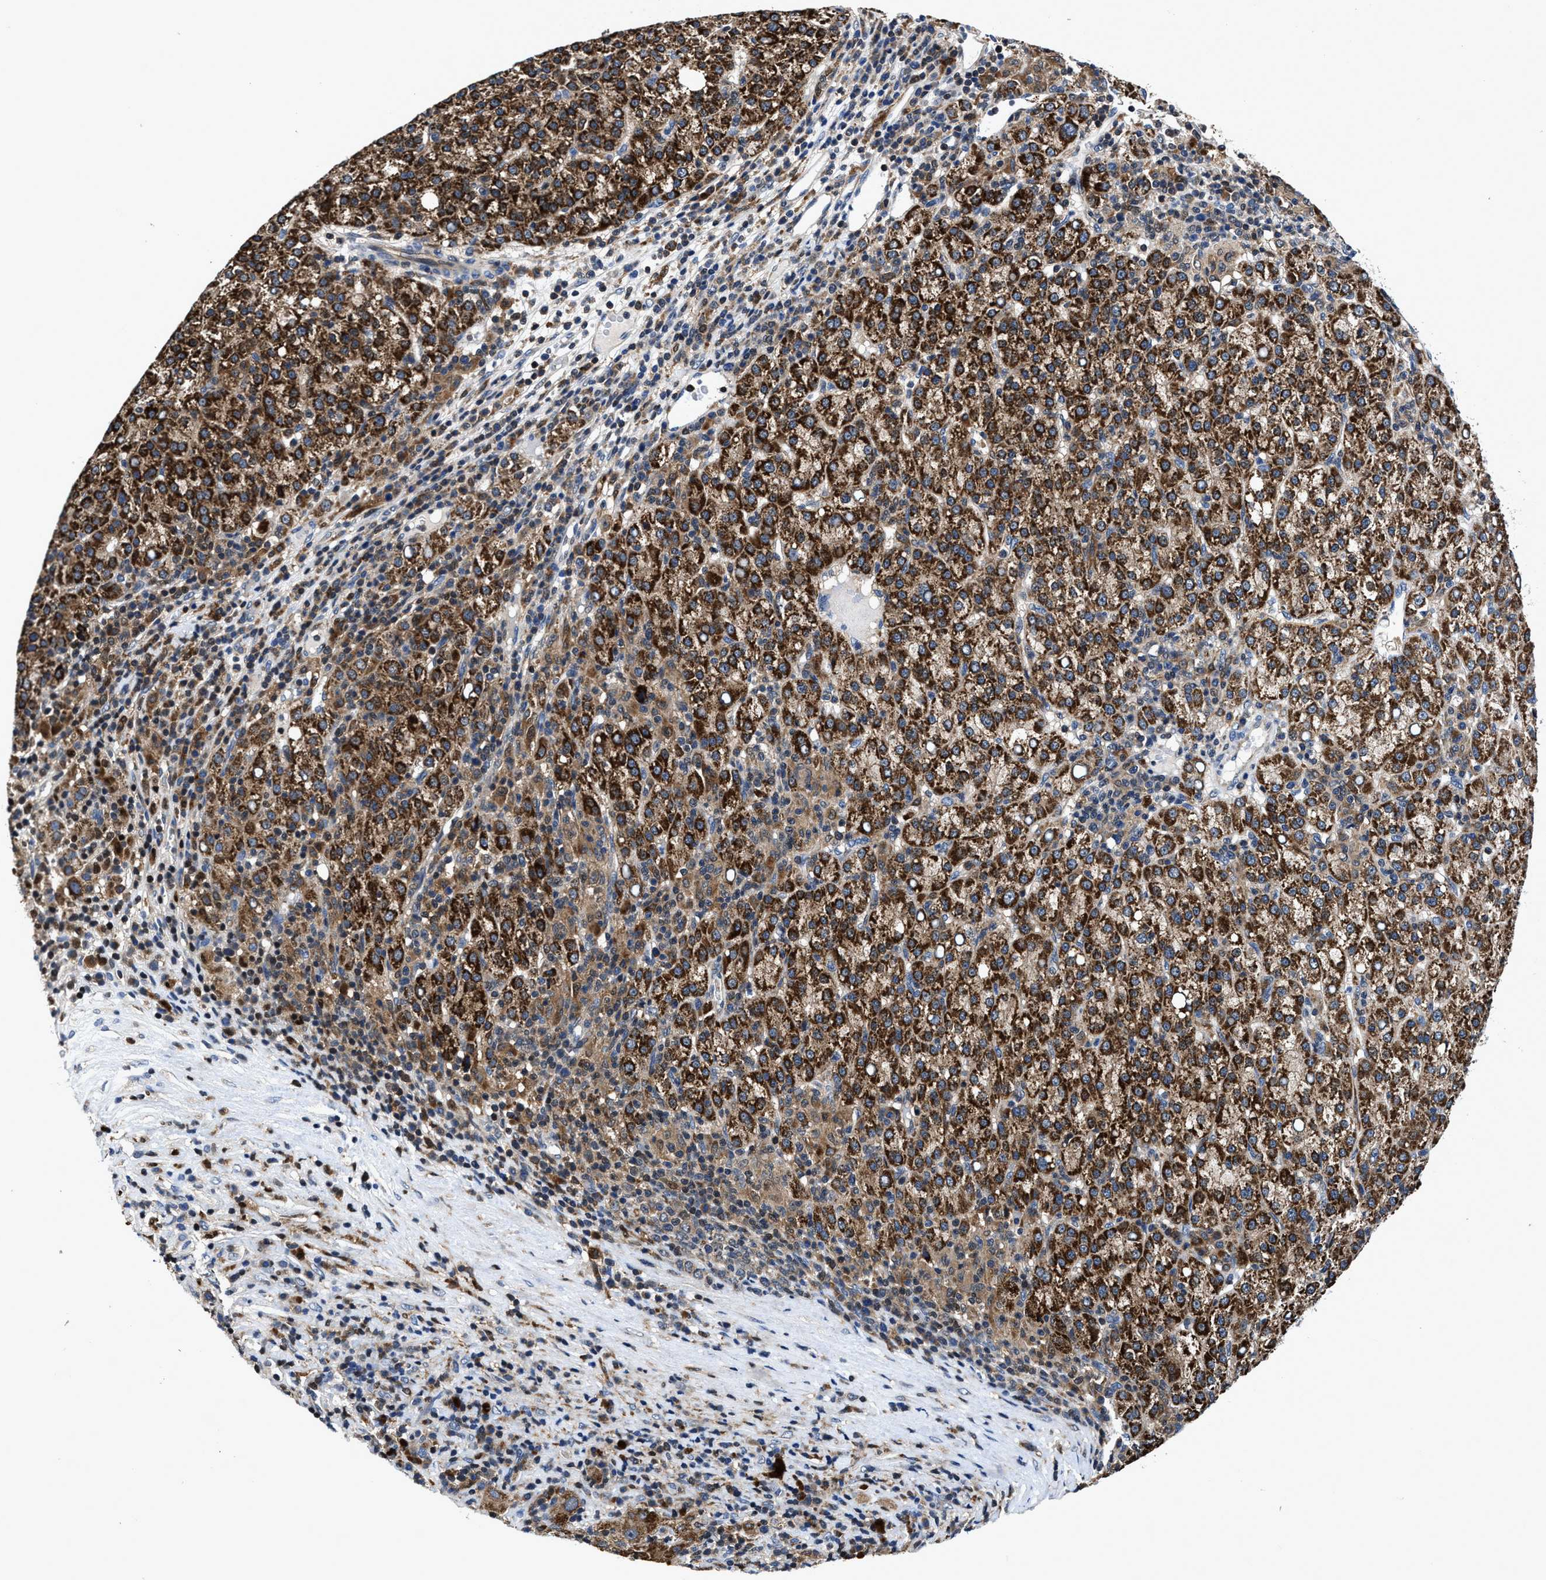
{"staining": {"intensity": "strong", "quantity": ">75%", "location": "cytoplasmic/membranous"}, "tissue": "liver cancer", "cell_type": "Tumor cells", "image_type": "cancer", "snomed": [{"axis": "morphology", "description": "Carcinoma, Hepatocellular, NOS"}, {"axis": "topography", "description": "Liver"}], "caption": "An immunohistochemistry image of tumor tissue is shown. Protein staining in brown shows strong cytoplasmic/membranous positivity in liver cancer within tumor cells.", "gene": "RGS10", "patient": {"sex": "female", "age": 58}}